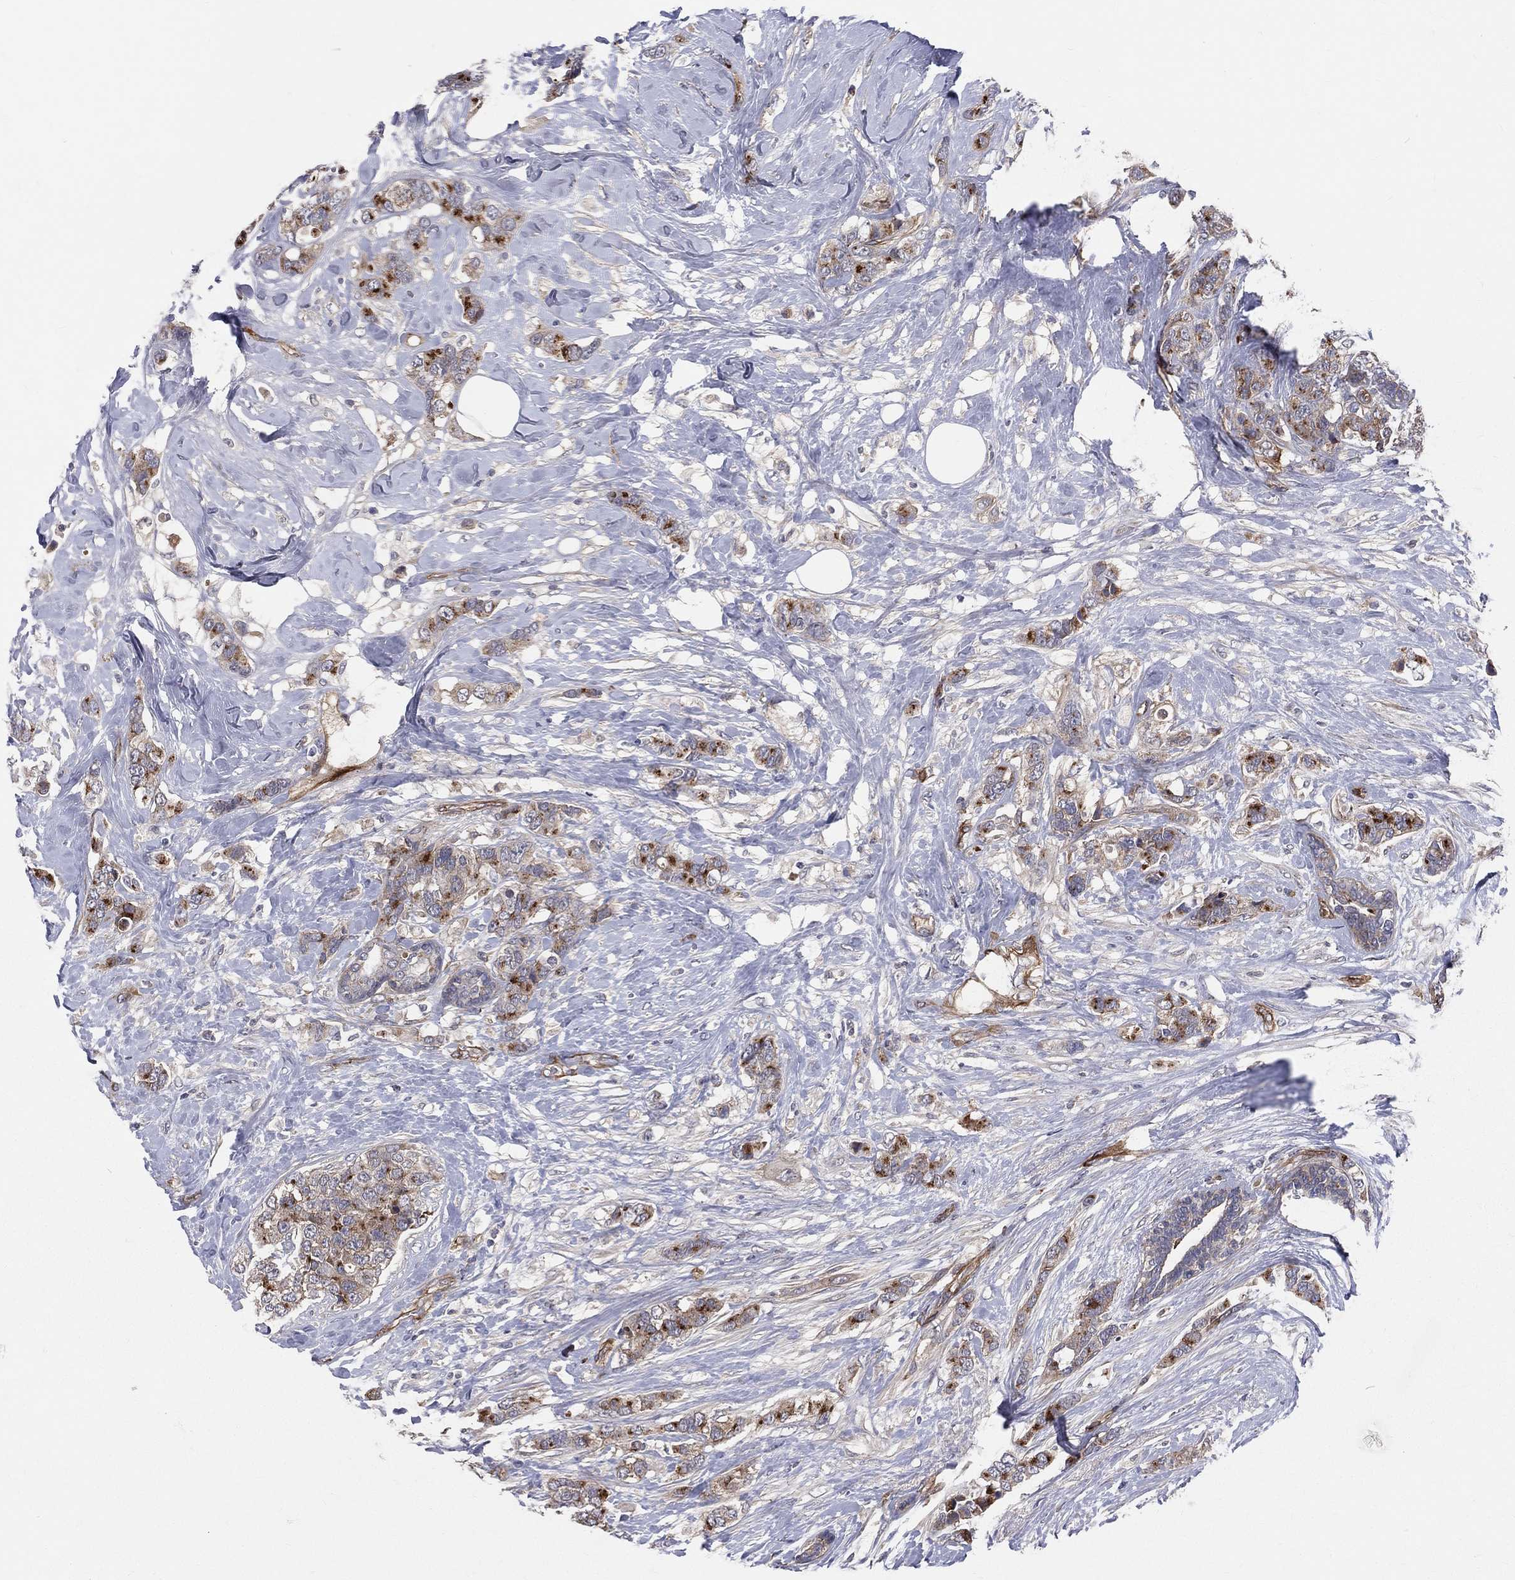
{"staining": {"intensity": "moderate", "quantity": ">75%", "location": "cytoplasmic/membranous"}, "tissue": "breast cancer", "cell_type": "Tumor cells", "image_type": "cancer", "snomed": [{"axis": "morphology", "description": "Lobular carcinoma"}, {"axis": "topography", "description": "Breast"}], "caption": "Immunohistochemistry (IHC) photomicrograph of neoplastic tissue: breast cancer stained using immunohistochemistry reveals medium levels of moderate protein expression localized specifically in the cytoplasmic/membranous of tumor cells, appearing as a cytoplasmic/membranous brown color.", "gene": "ENTPD1", "patient": {"sex": "female", "age": 59}}